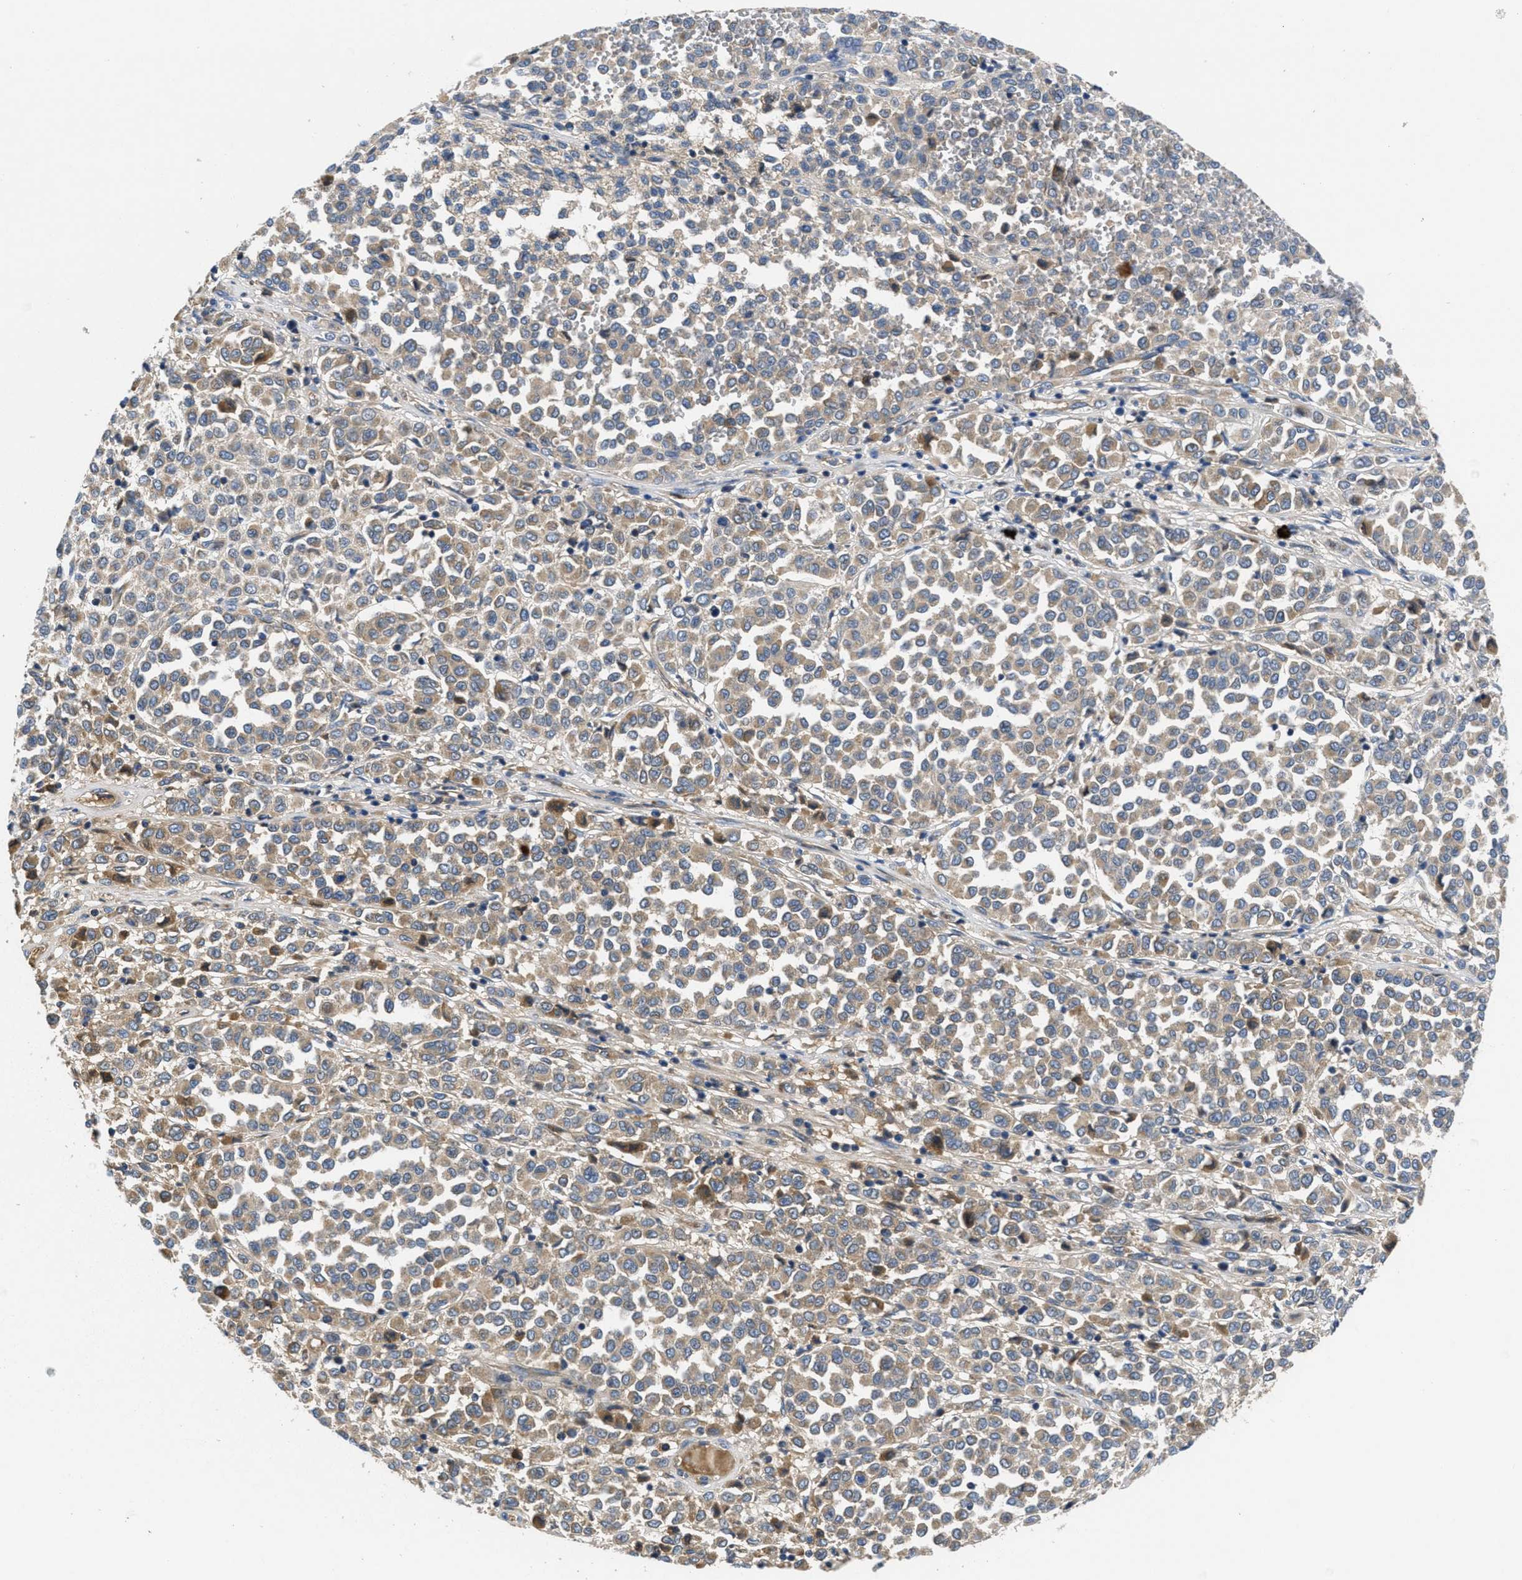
{"staining": {"intensity": "weak", "quantity": ">75%", "location": "cytoplasmic/membranous"}, "tissue": "melanoma", "cell_type": "Tumor cells", "image_type": "cancer", "snomed": [{"axis": "morphology", "description": "Malignant melanoma, Metastatic site"}, {"axis": "topography", "description": "Pancreas"}], "caption": "Tumor cells exhibit low levels of weak cytoplasmic/membranous staining in about >75% of cells in human melanoma.", "gene": "GALK1", "patient": {"sex": "female", "age": 30}}